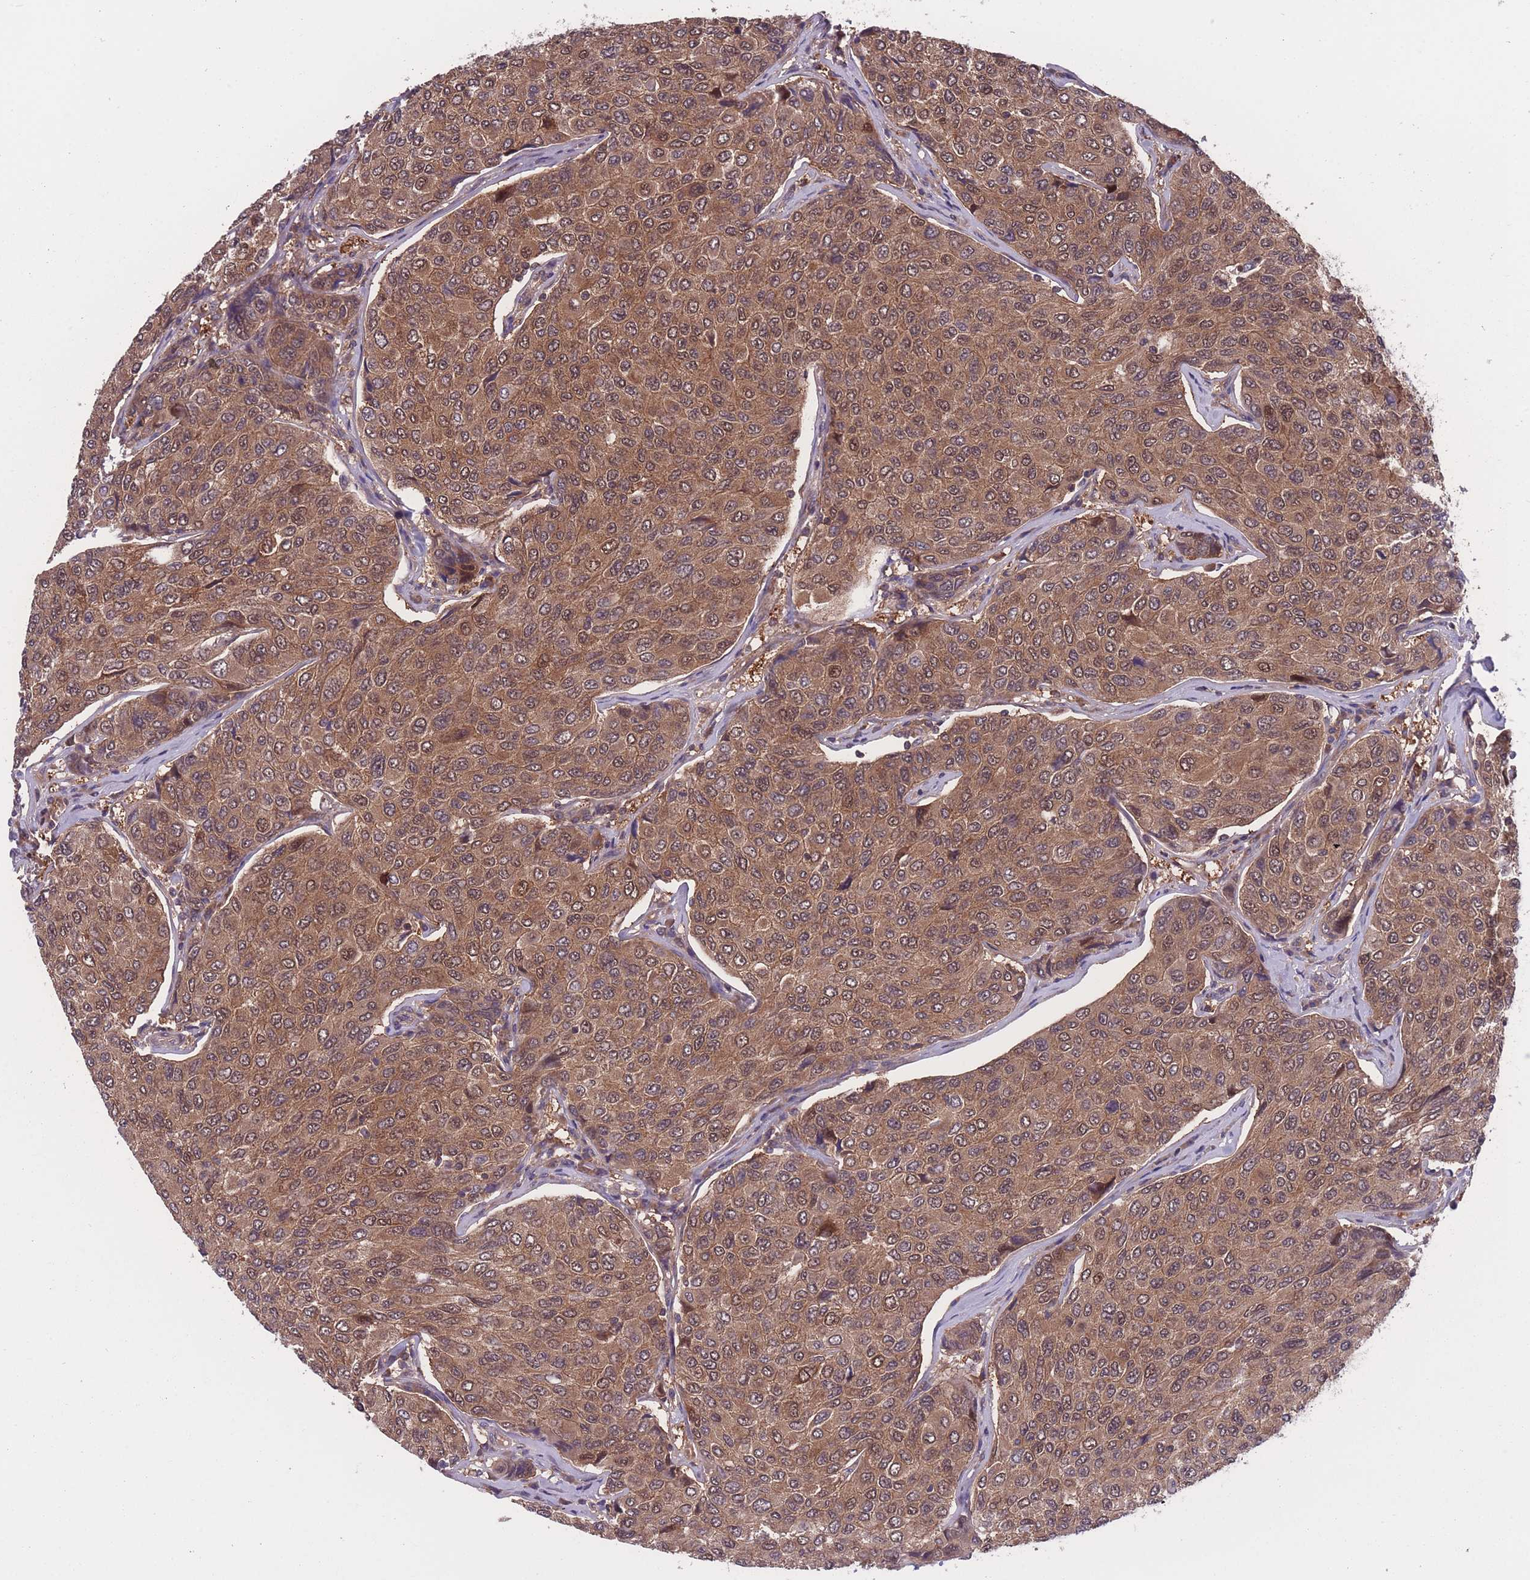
{"staining": {"intensity": "moderate", "quantity": ">75%", "location": "cytoplasmic/membranous"}, "tissue": "breast cancer", "cell_type": "Tumor cells", "image_type": "cancer", "snomed": [{"axis": "morphology", "description": "Duct carcinoma"}, {"axis": "topography", "description": "Breast"}], "caption": "High-power microscopy captured an immunohistochemistry (IHC) micrograph of breast cancer (invasive ductal carcinoma), revealing moderate cytoplasmic/membranous staining in approximately >75% of tumor cells. The staining was performed using DAB to visualize the protein expression in brown, while the nuclei were stained in blue with hematoxylin (Magnification: 20x).", "gene": "UBE2N", "patient": {"sex": "female", "age": 55}}